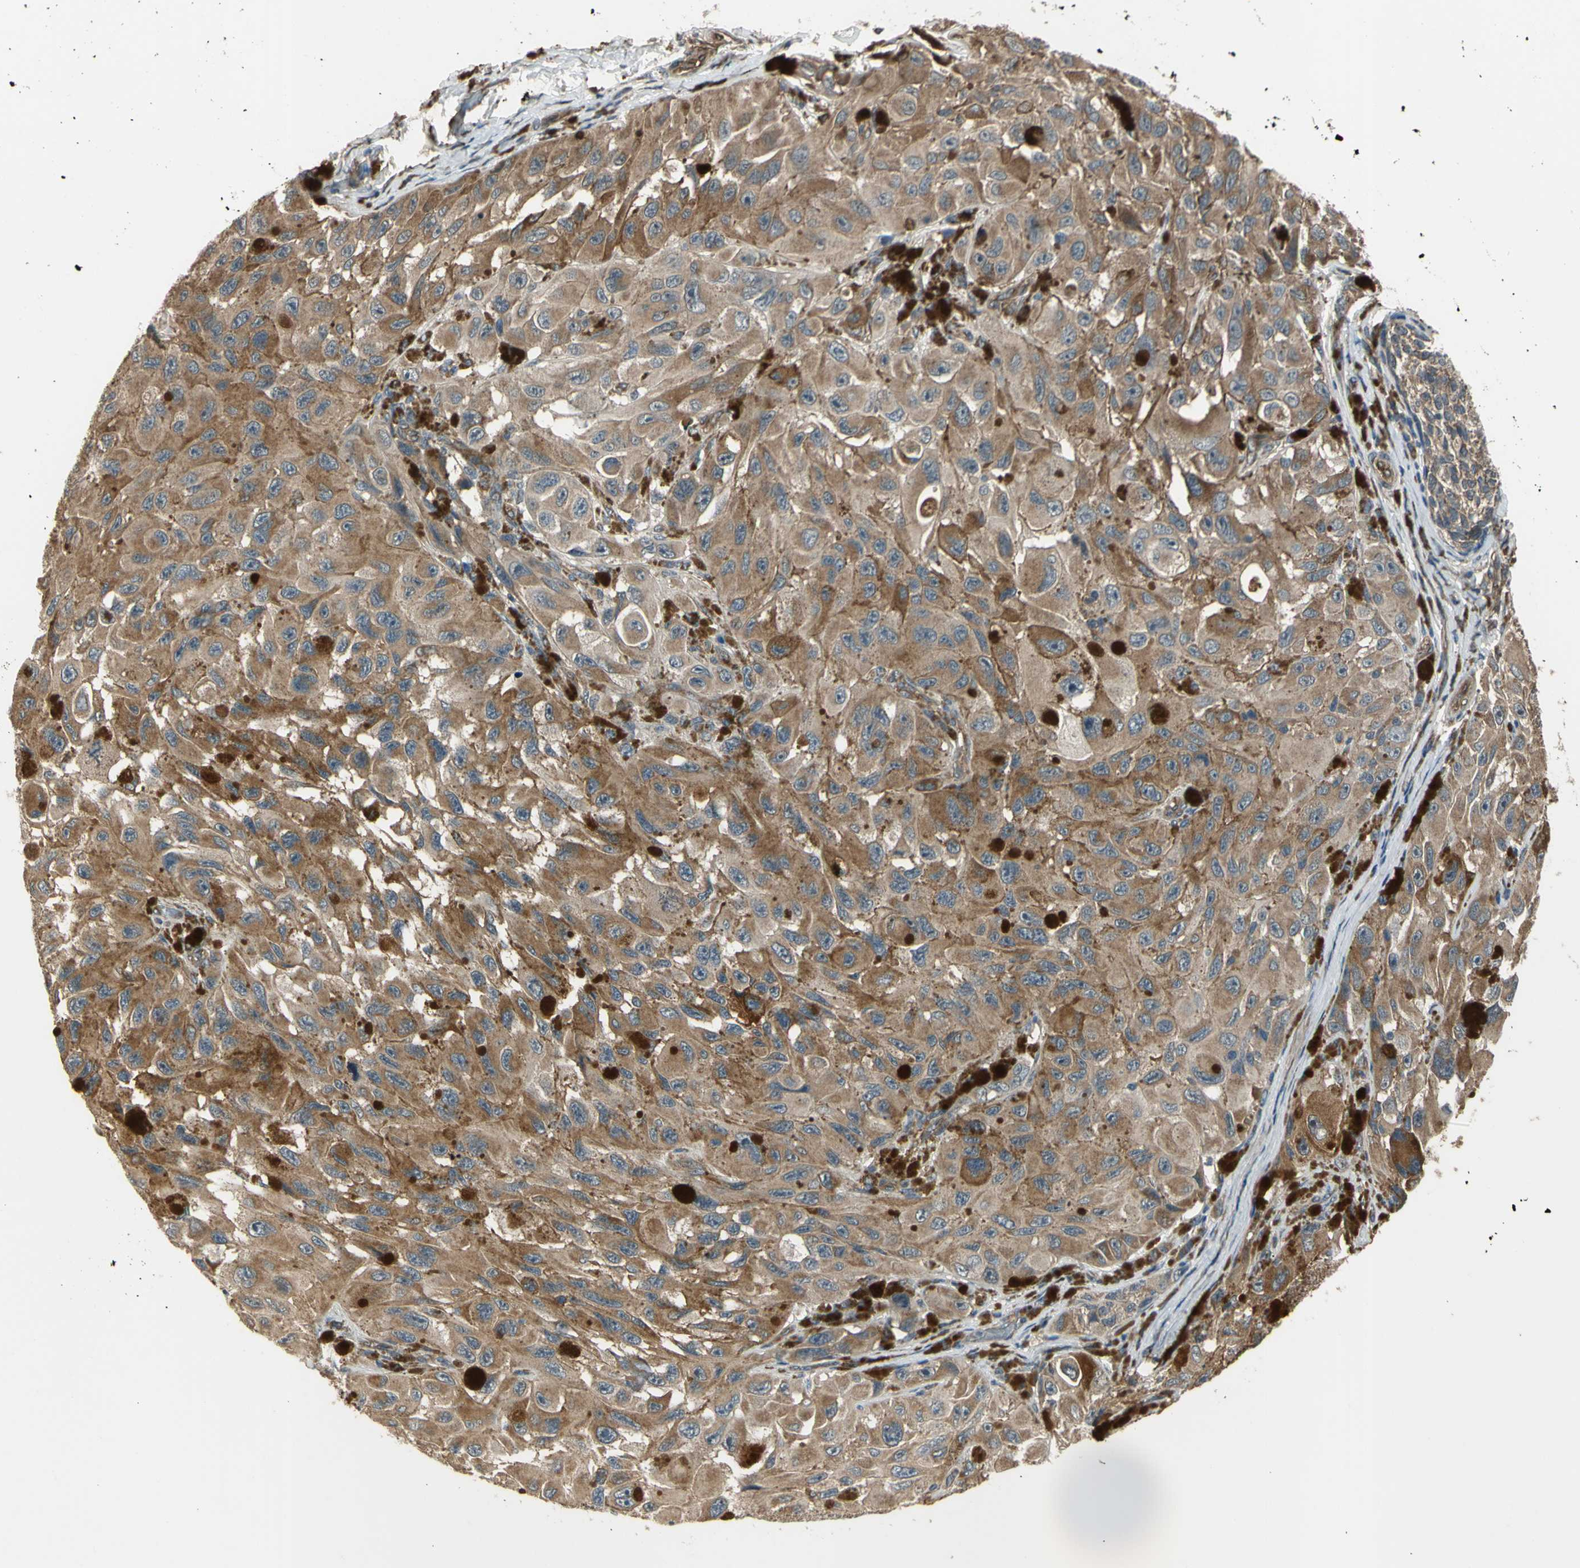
{"staining": {"intensity": "moderate", "quantity": ">75%", "location": "cytoplasmic/membranous"}, "tissue": "melanoma", "cell_type": "Tumor cells", "image_type": "cancer", "snomed": [{"axis": "morphology", "description": "Malignant melanoma, NOS"}, {"axis": "topography", "description": "Skin"}], "caption": "Malignant melanoma stained for a protein (brown) shows moderate cytoplasmic/membranous positive staining in approximately >75% of tumor cells.", "gene": "EFNB2", "patient": {"sex": "female", "age": 73}}